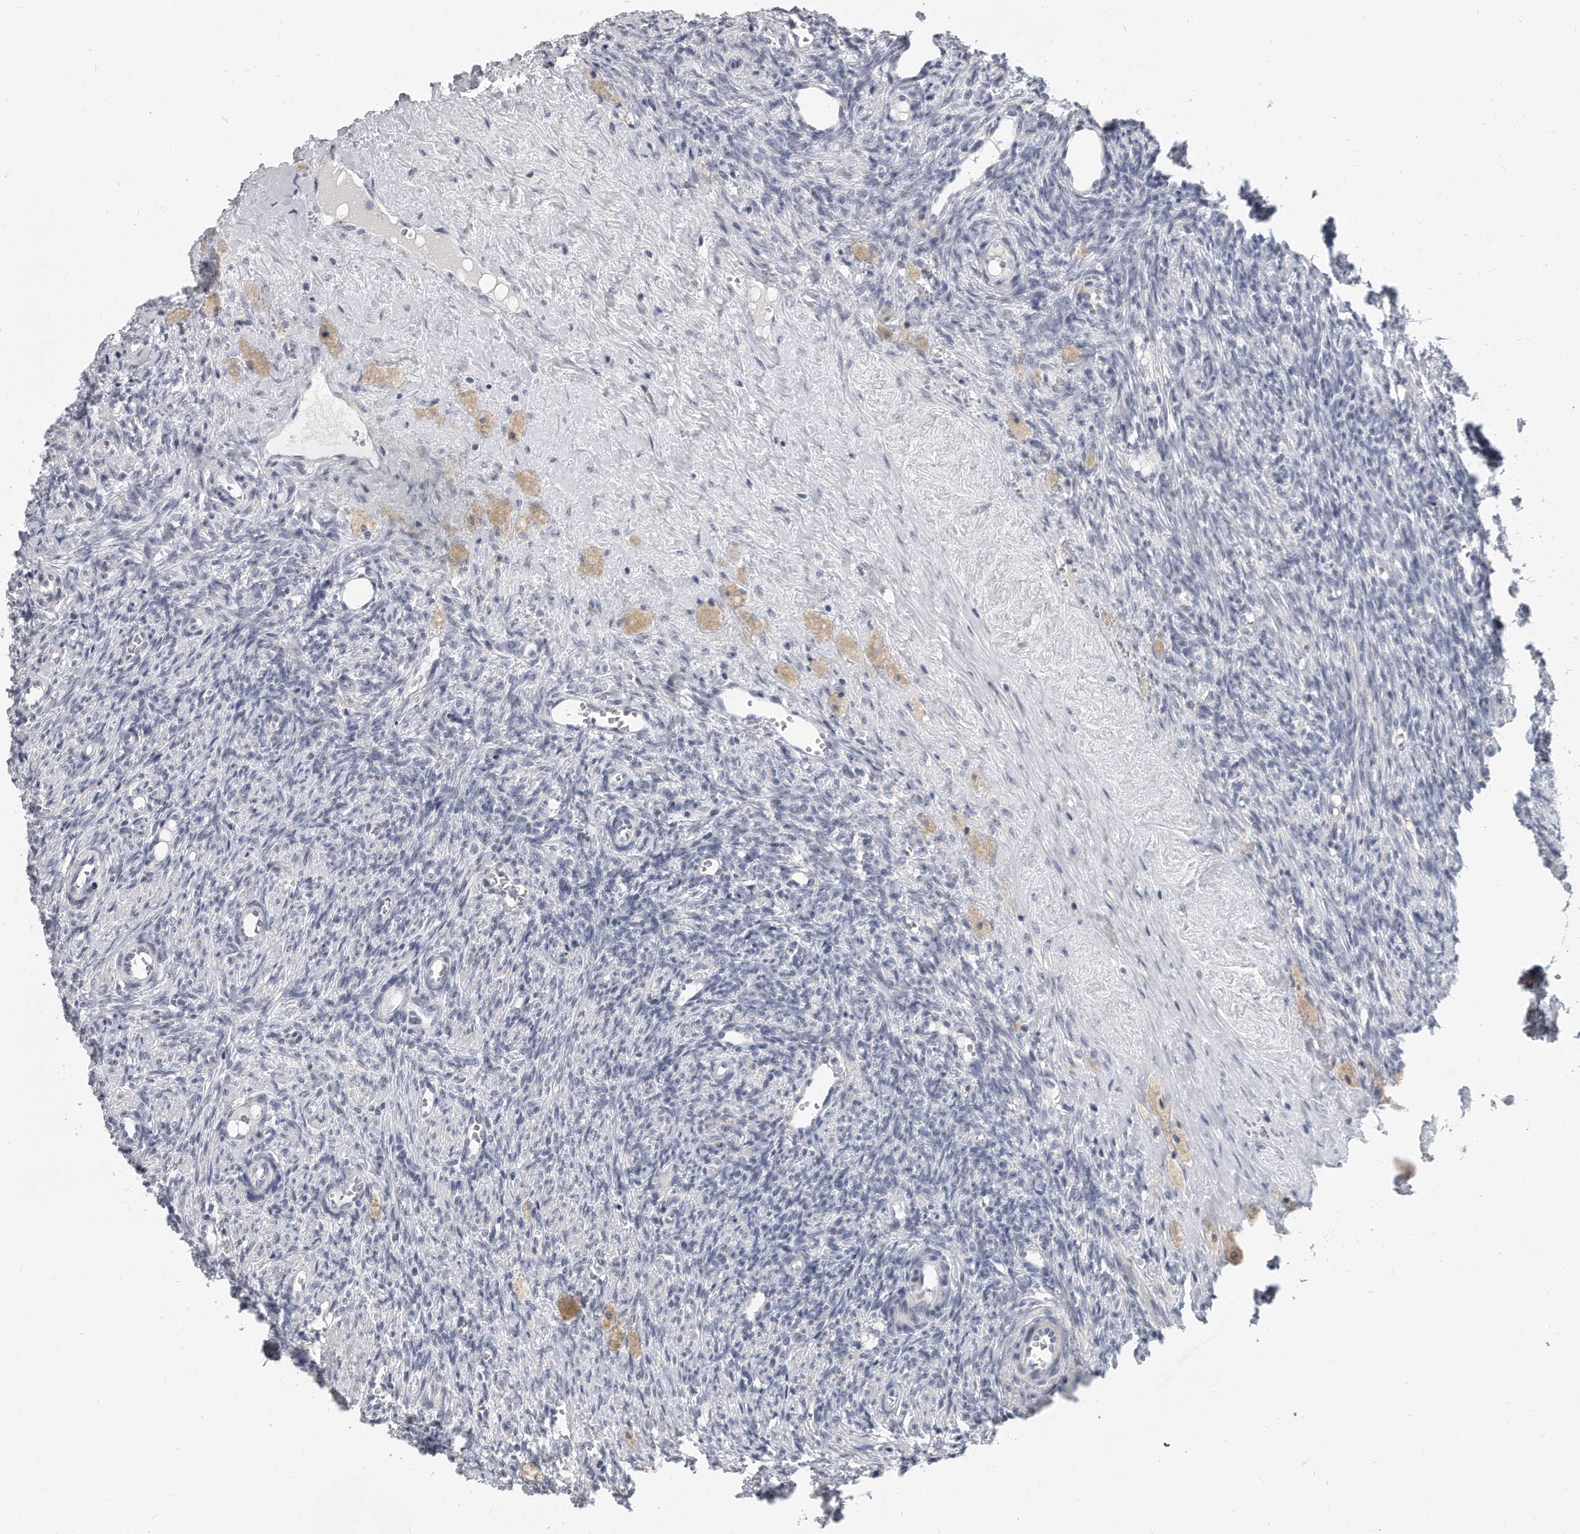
{"staining": {"intensity": "negative", "quantity": "none", "location": "none"}, "tissue": "ovary", "cell_type": "Ovarian stroma cells", "image_type": "normal", "snomed": [{"axis": "morphology", "description": "Normal tissue, NOS"}, {"axis": "topography", "description": "Ovary"}], "caption": "This is a image of immunohistochemistry staining of normal ovary, which shows no expression in ovarian stroma cells.", "gene": "TFCP2L1", "patient": {"sex": "female", "age": 41}}